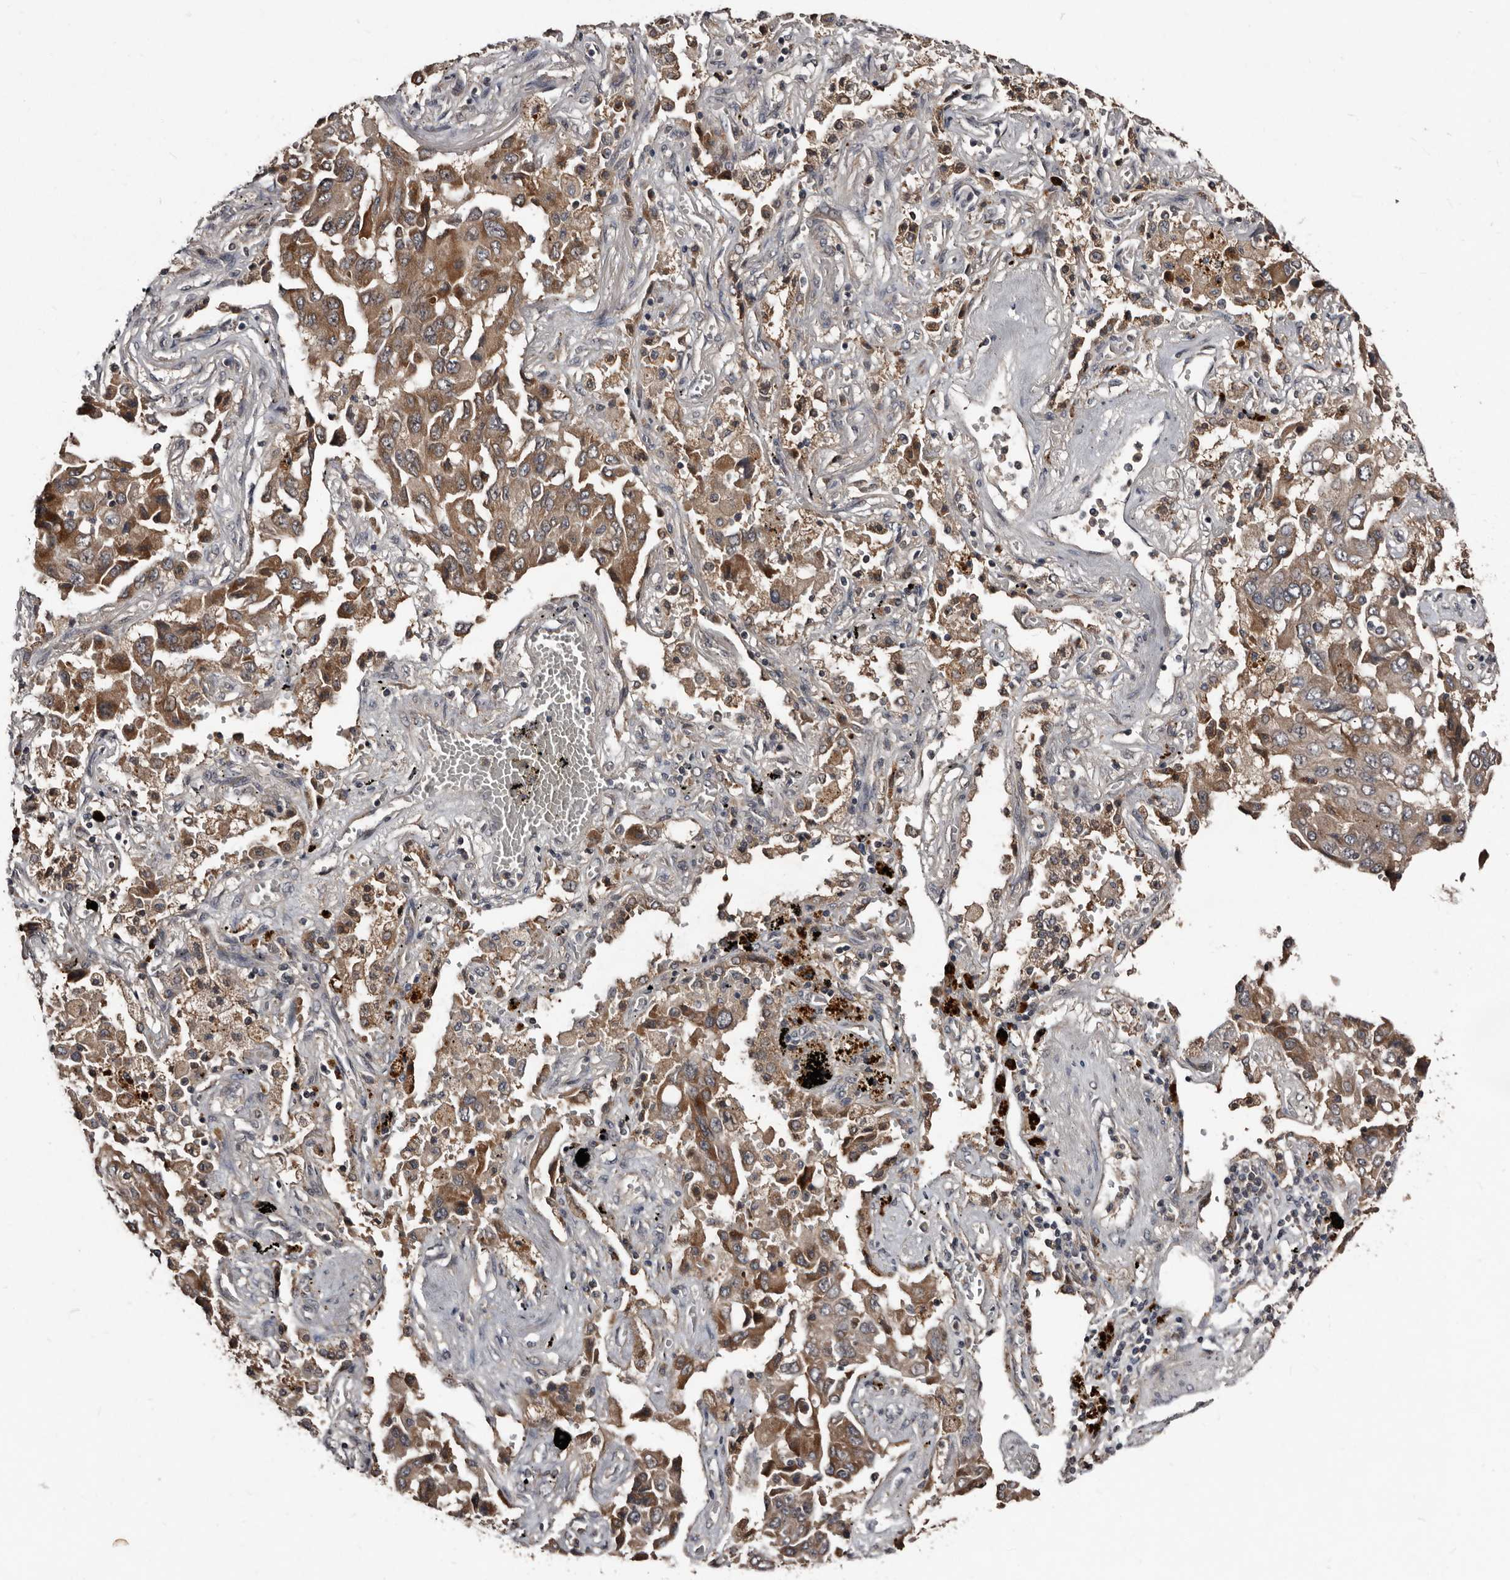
{"staining": {"intensity": "moderate", "quantity": ">75%", "location": "cytoplasmic/membranous"}, "tissue": "lung cancer", "cell_type": "Tumor cells", "image_type": "cancer", "snomed": [{"axis": "morphology", "description": "Adenocarcinoma, NOS"}, {"axis": "topography", "description": "Lung"}], "caption": "Immunohistochemical staining of adenocarcinoma (lung) shows moderate cytoplasmic/membranous protein expression in about >75% of tumor cells.", "gene": "PMVK", "patient": {"sex": "female", "age": 65}}